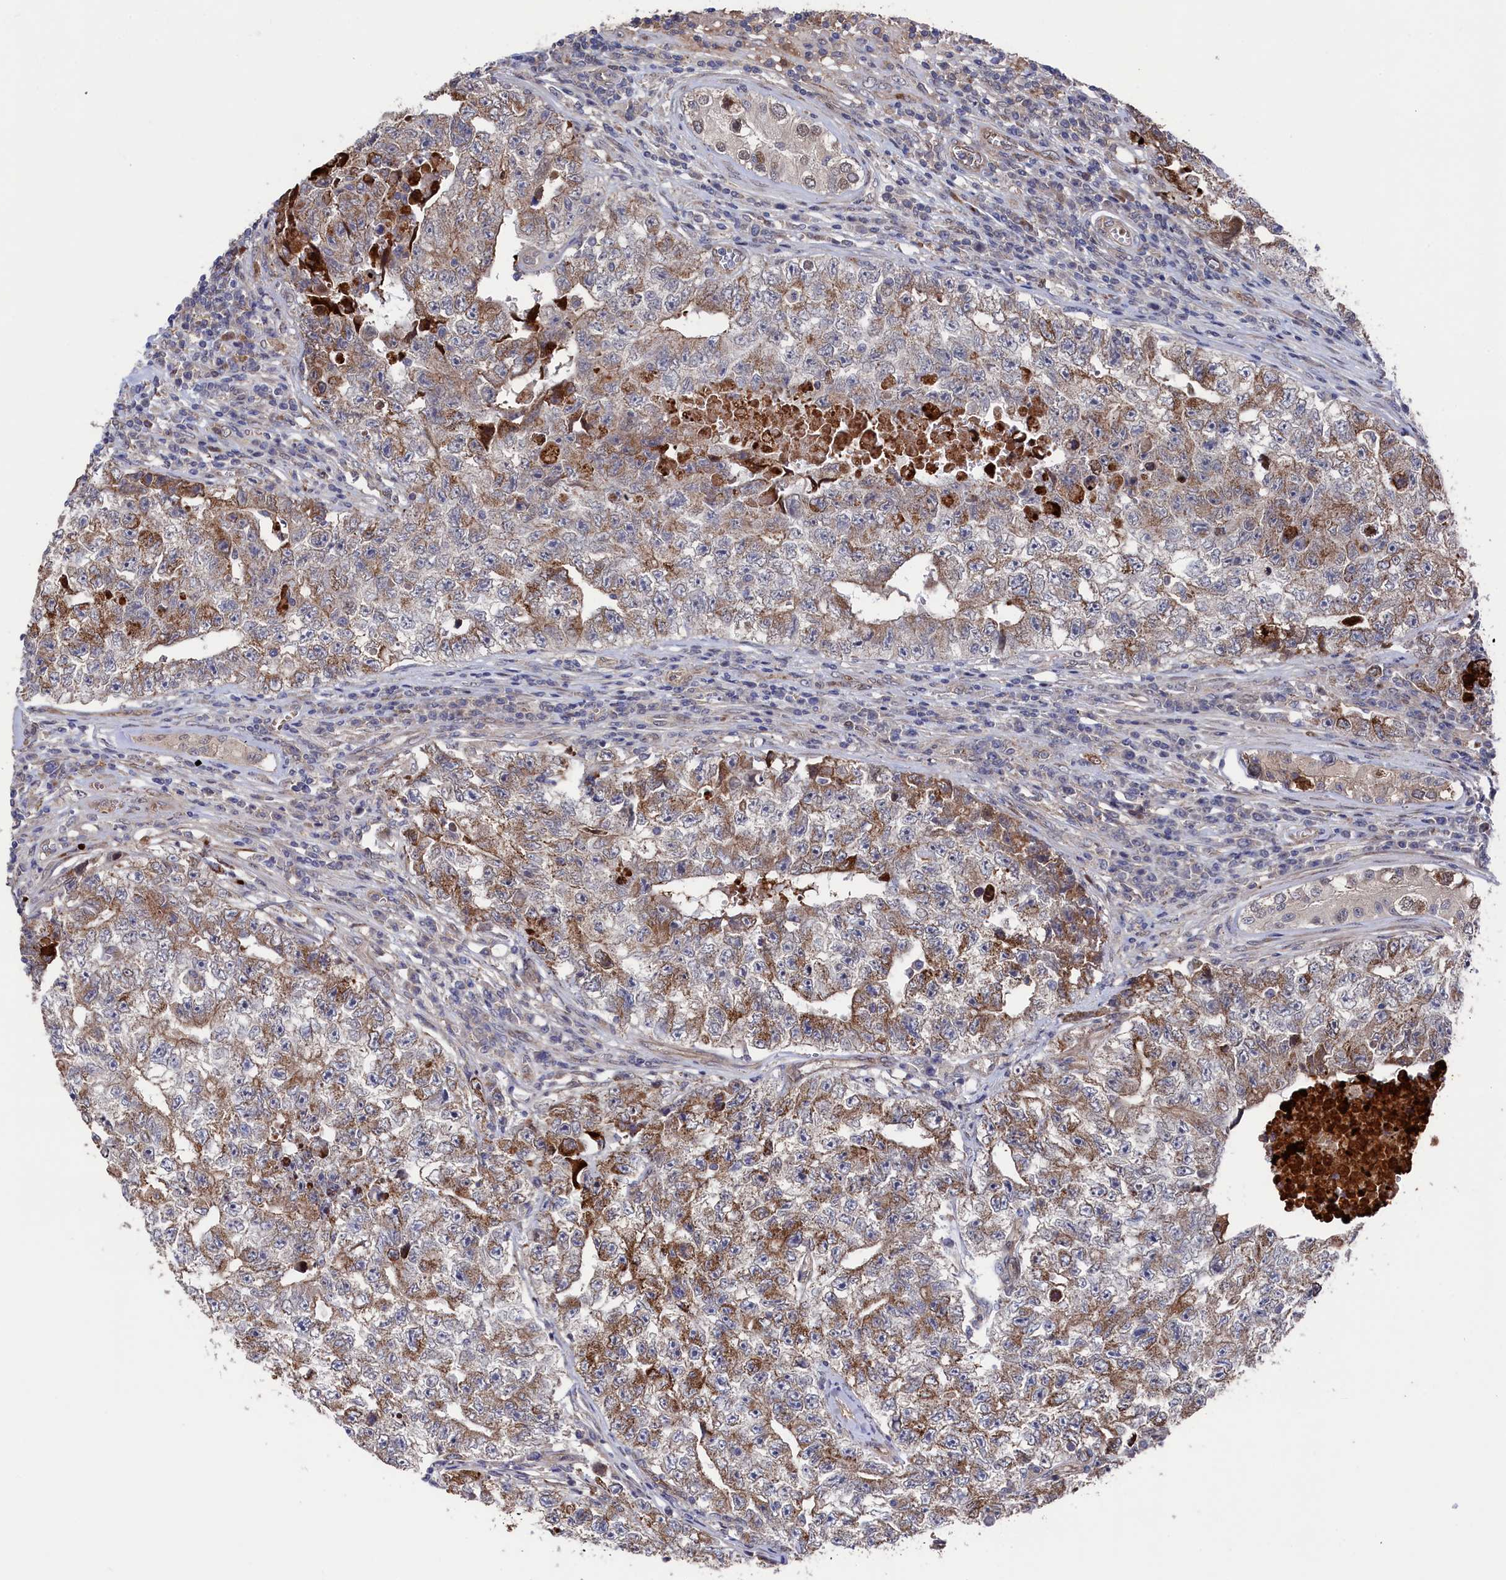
{"staining": {"intensity": "moderate", "quantity": ">75%", "location": "cytoplasmic/membranous"}, "tissue": "testis cancer", "cell_type": "Tumor cells", "image_type": "cancer", "snomed": [{"axis": "morphology", "description": "Carcinoma, Embryonal, NOS"}, {"axis": "topography", "description": "Testis"}], "caption": "Protein analysis of embryonal carcinoma (testis) tissue exhibits moderate cytoplasmic/membranous positivity in approximately >75% of tumor cells.", "gene": "ZNF891", "patient": {"sex": "male", "age": 17}}